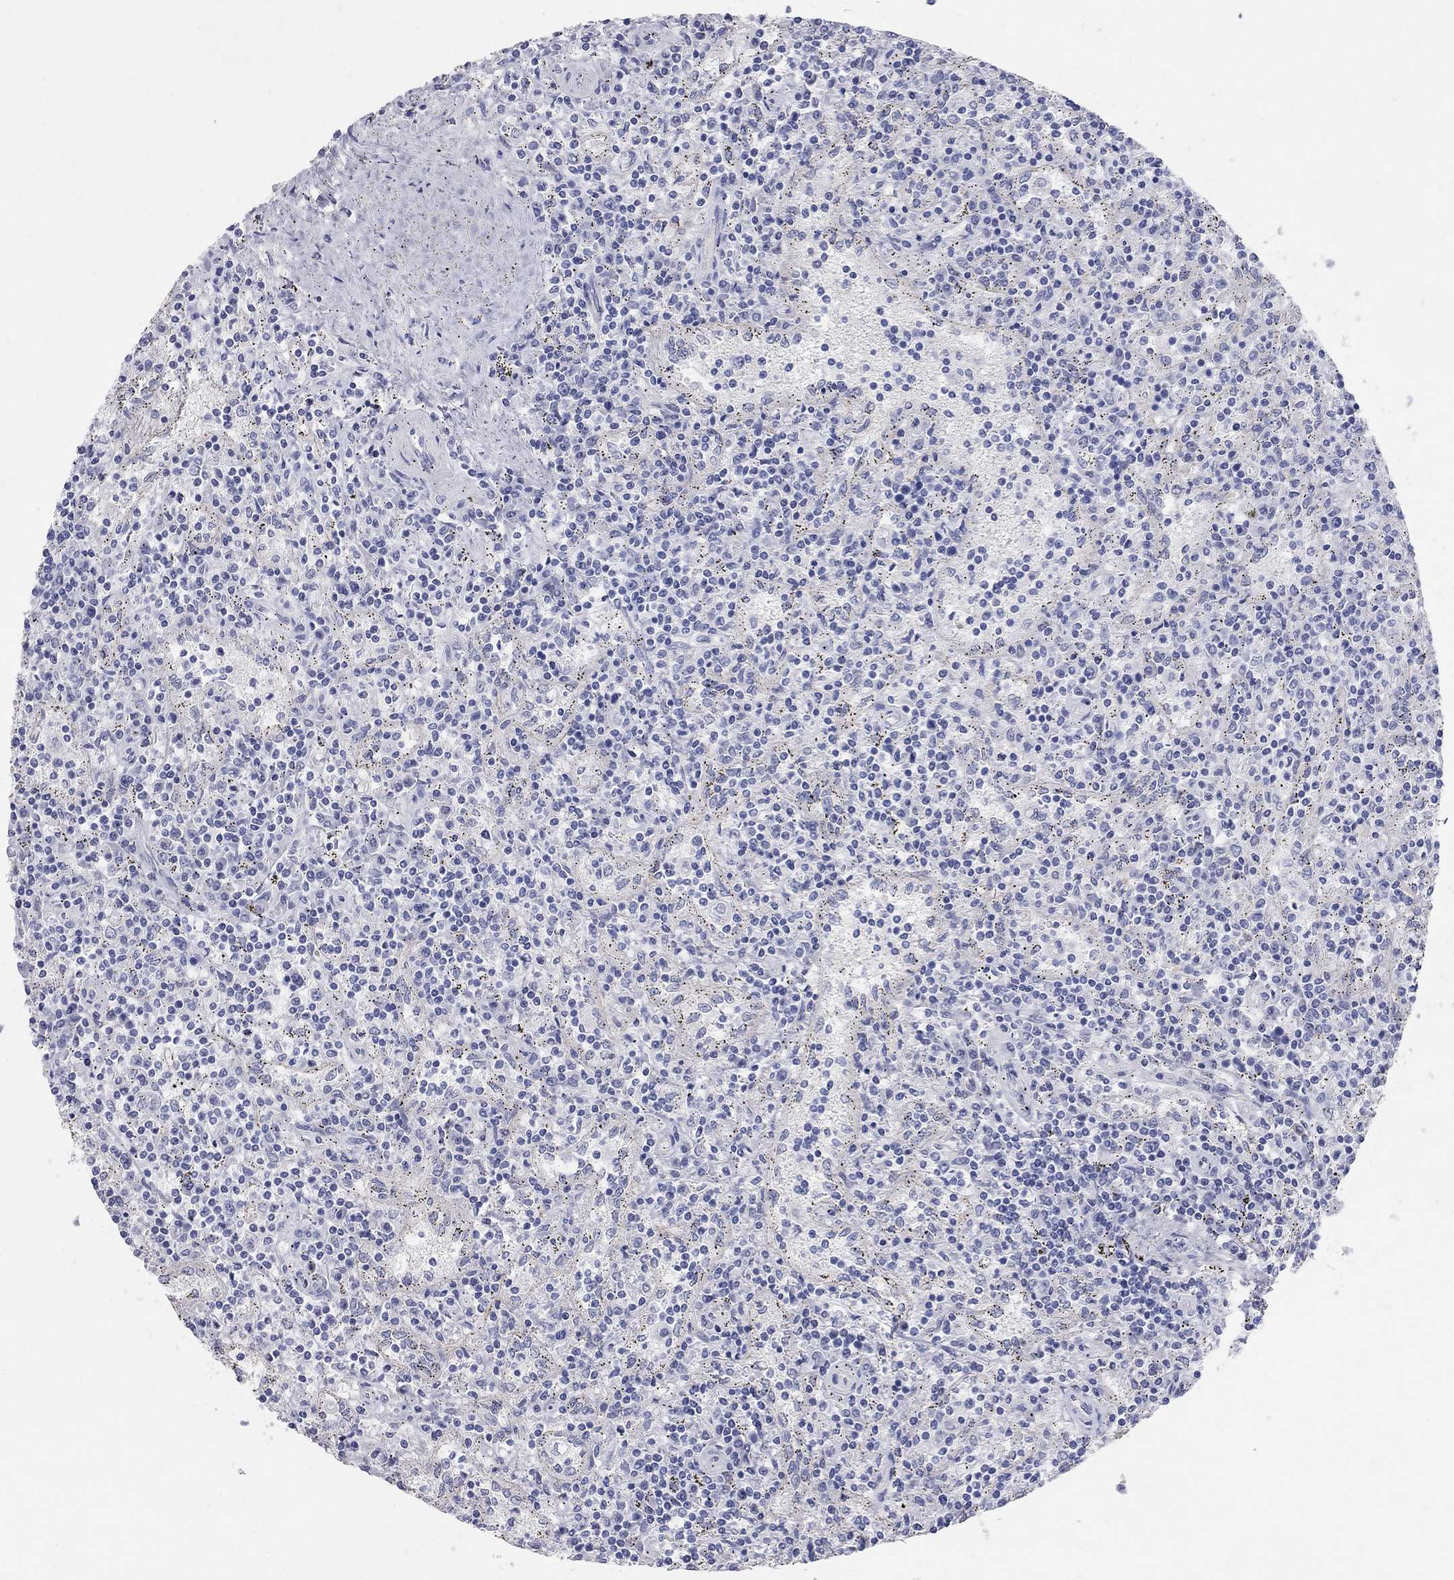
{"staining": {"intensity": "negative", "quantity": "none", "location": "none"}, "tissue": "lymphoma", "cell_type": "Tumor cells", "image_type": "cancer", "snomed": [{"axis": "morphology", "description": "Malignant lymphoma, non-Hodgkin's type, Low grade"}, {"axis": "topography", "description": "Spleen"}], "caption": "Micrograph shows no significant protein staining in tumor cells of lymphoma.", "gene": "AOX1", "patient": {"sex": "male", "age": 62}}